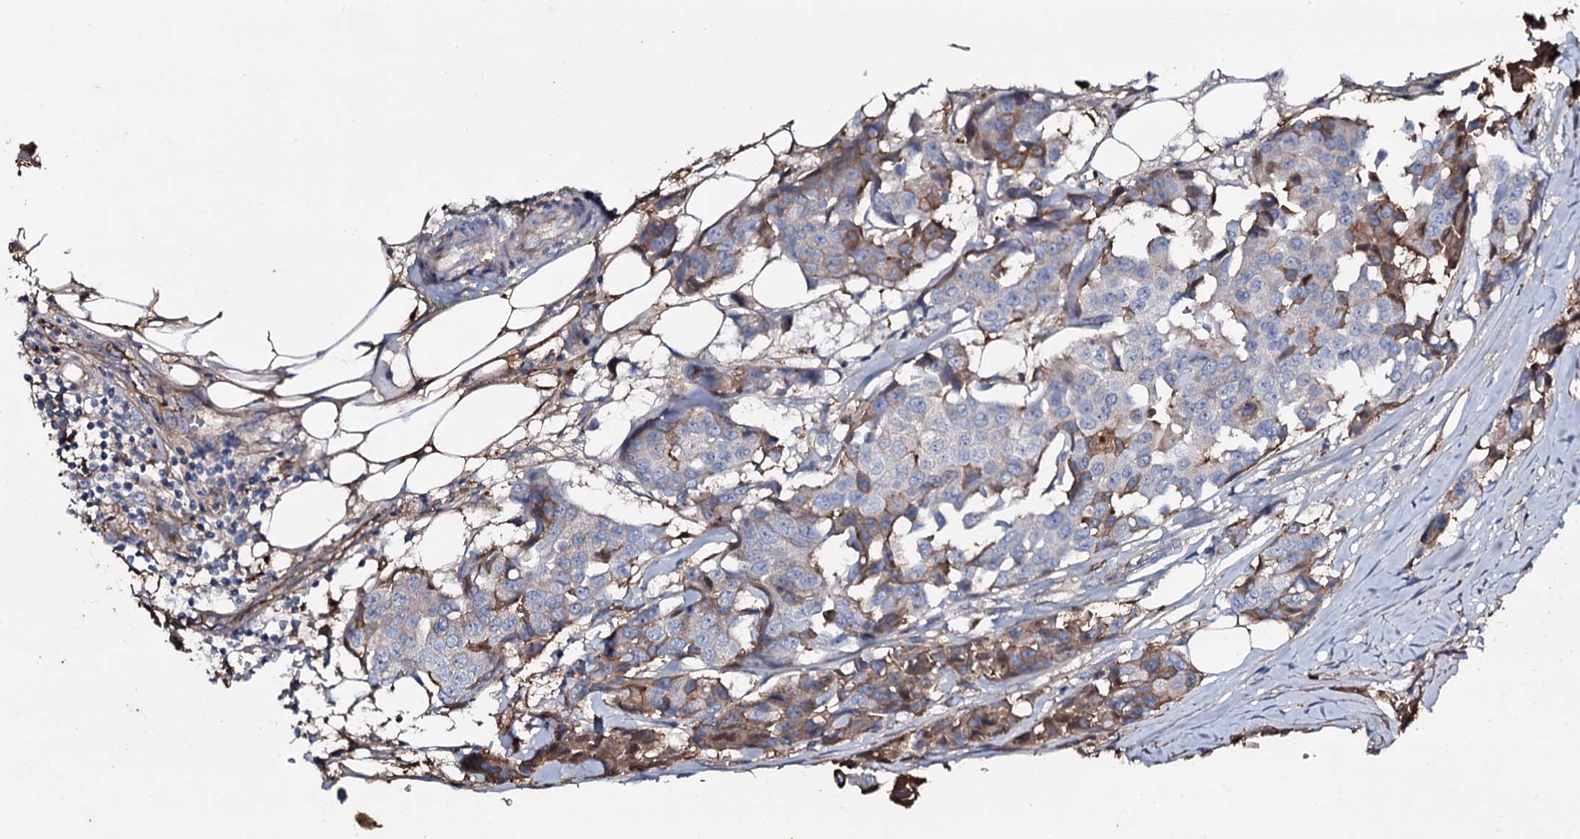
{"staining": {"intensity": "moderate", "quantity": "<25%", "location": "cytoplasmic/membranous"}, "tissue": "breast cancer", "cell_type": "Tumor cells", "image_type": "cancer", "snomed": [{"axis": "morphology", "description": "Duct carcinoma"}, {"axis": "topography", "description": "Breast"}], "caption": "IHC staining of breast cancer, which shows low levels of moderate cytoplasmic/membranous positivity in about <25% of tumor cells indicating moderate cytoplasmic/membranous protein positivity. The staining was performed using DAB (3,3'-diaminobenzidine) (brown) for protein detection and nuclei were counterstained in hematoxylin (blue).", "gene": "EDN1", "patient": {"sex": "female", "age": 80}}